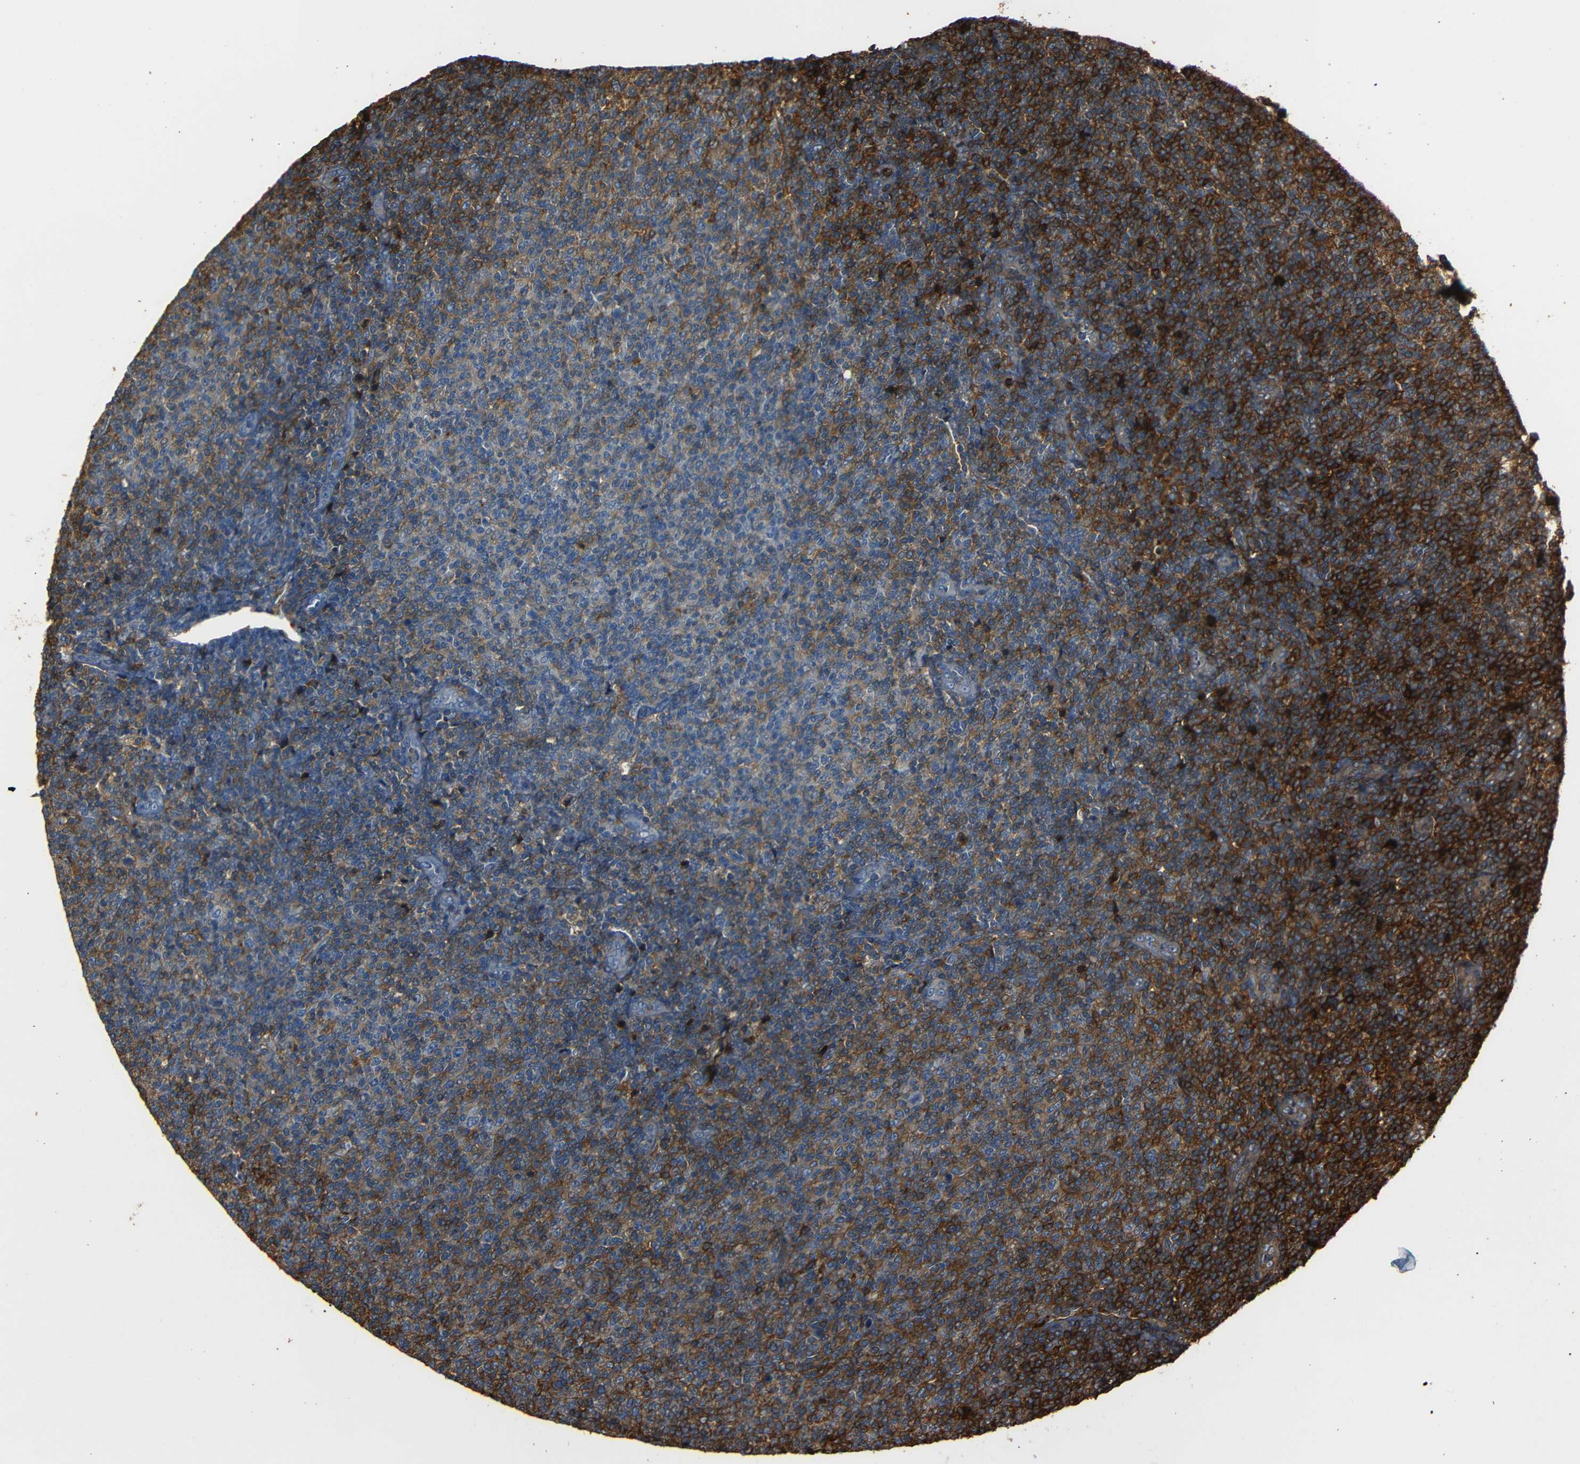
{"staining": {"intensity": "strong", "quantity": "25%-75%", "location": "cytoplasmic/membranous"}, "tissue": "lymphoma", "cell_type": "Tumor cells", "image_type": "cancer", "snomed": [{"axis": "morphology", "description": "Malignant lymphoma, non-Hodgkin's type, Low grade"}, {"axis": "topography", "description": "Lymph node"}], "caption": "Immunohistochemical staining of malignant lymphoma, non-Hodgkin's type (low-grade) shows strong cytoplasmic/membranous protein positivity in approximately 25%-75% of tumor cells. (Stains: DAB (3,3'-diaminobenzidine) in brown, nuclei in blue, Microscopy: brightfield microscopy at high magnification).", "gene": "ADGRE5", "patient": {"sex": "male", "age": 66}}